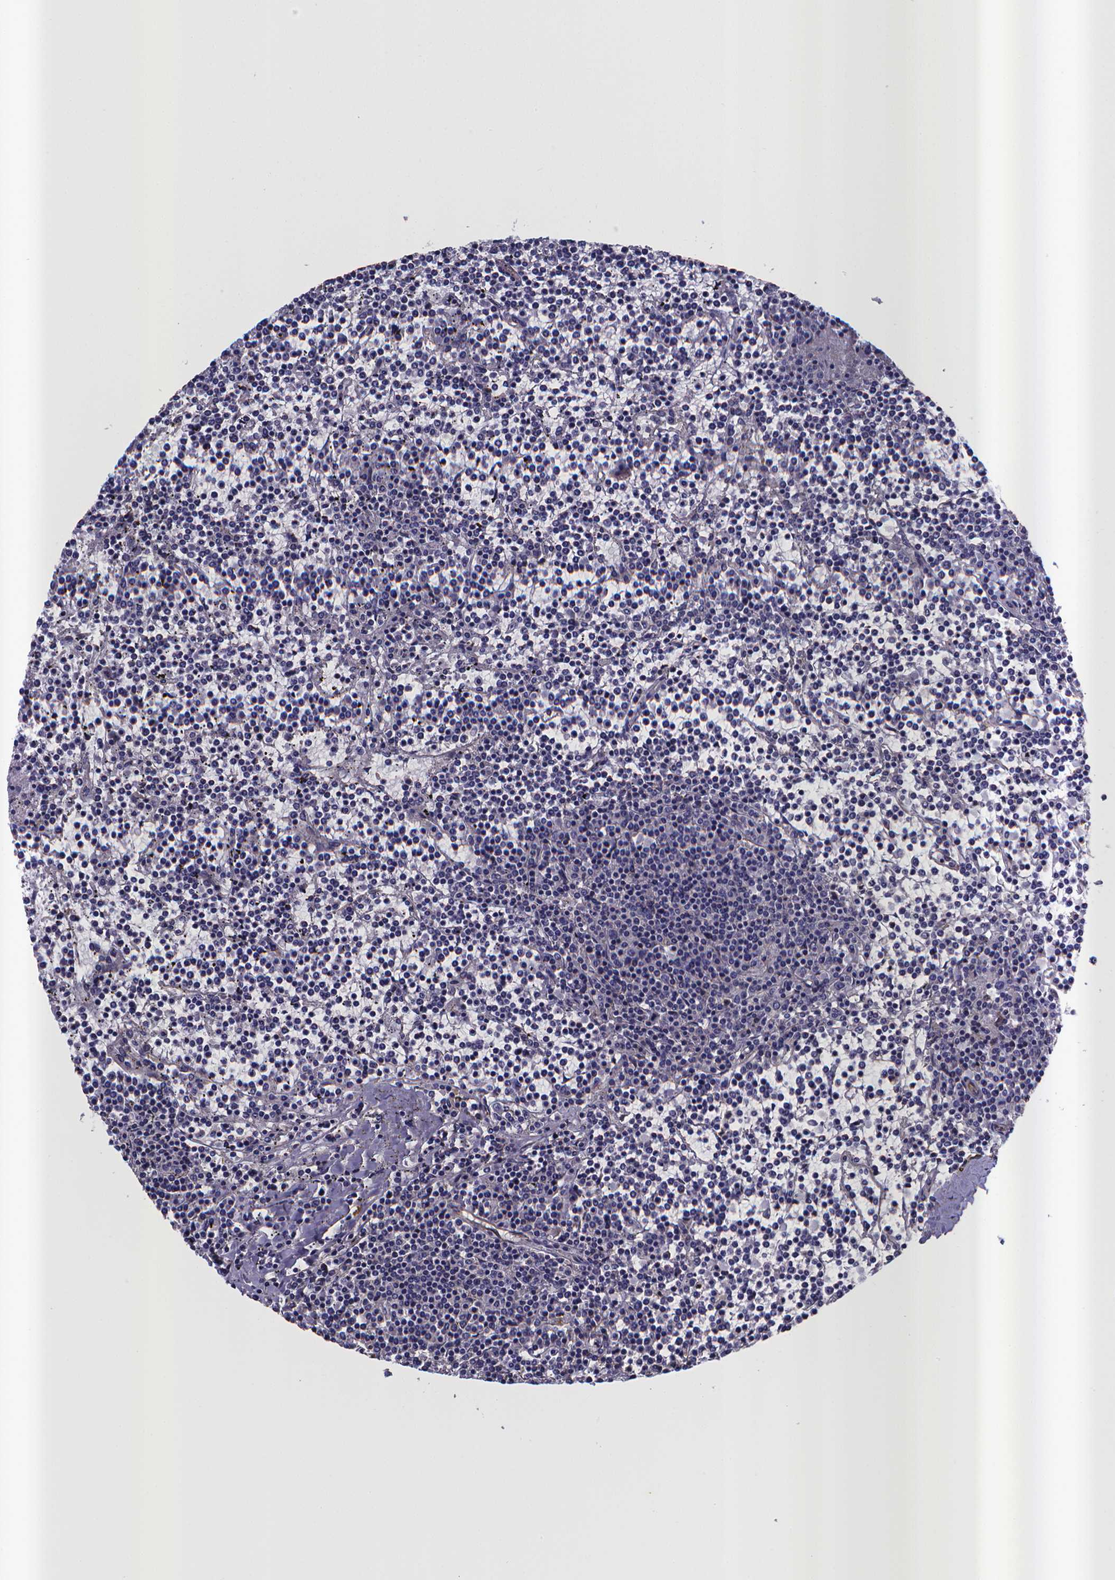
{"staining": {"intensity": "negative", "quantity": "none", "location": "none"}, "tissue": "lymphoma", "cell_type": "Tumor cells", "image_type": "cancer", "snomed": [{"axis": "morphology", "description": "Malignant lymphoma, non-Hodgkin's type, Low grade"}, {"axis": "topography", "description": "Spleen"}], "caption": "DAB immunohistochemical staining of human malignant lymphoma, non-Hodgkin's type (low-grade) exhibits no significant expression in tumor cells. (DAB (3,3'-diaminobenzidine) immunohistochemistry, high magnification).", "gene": "RERG", "patient": {"sex": "female", "age": 19}}